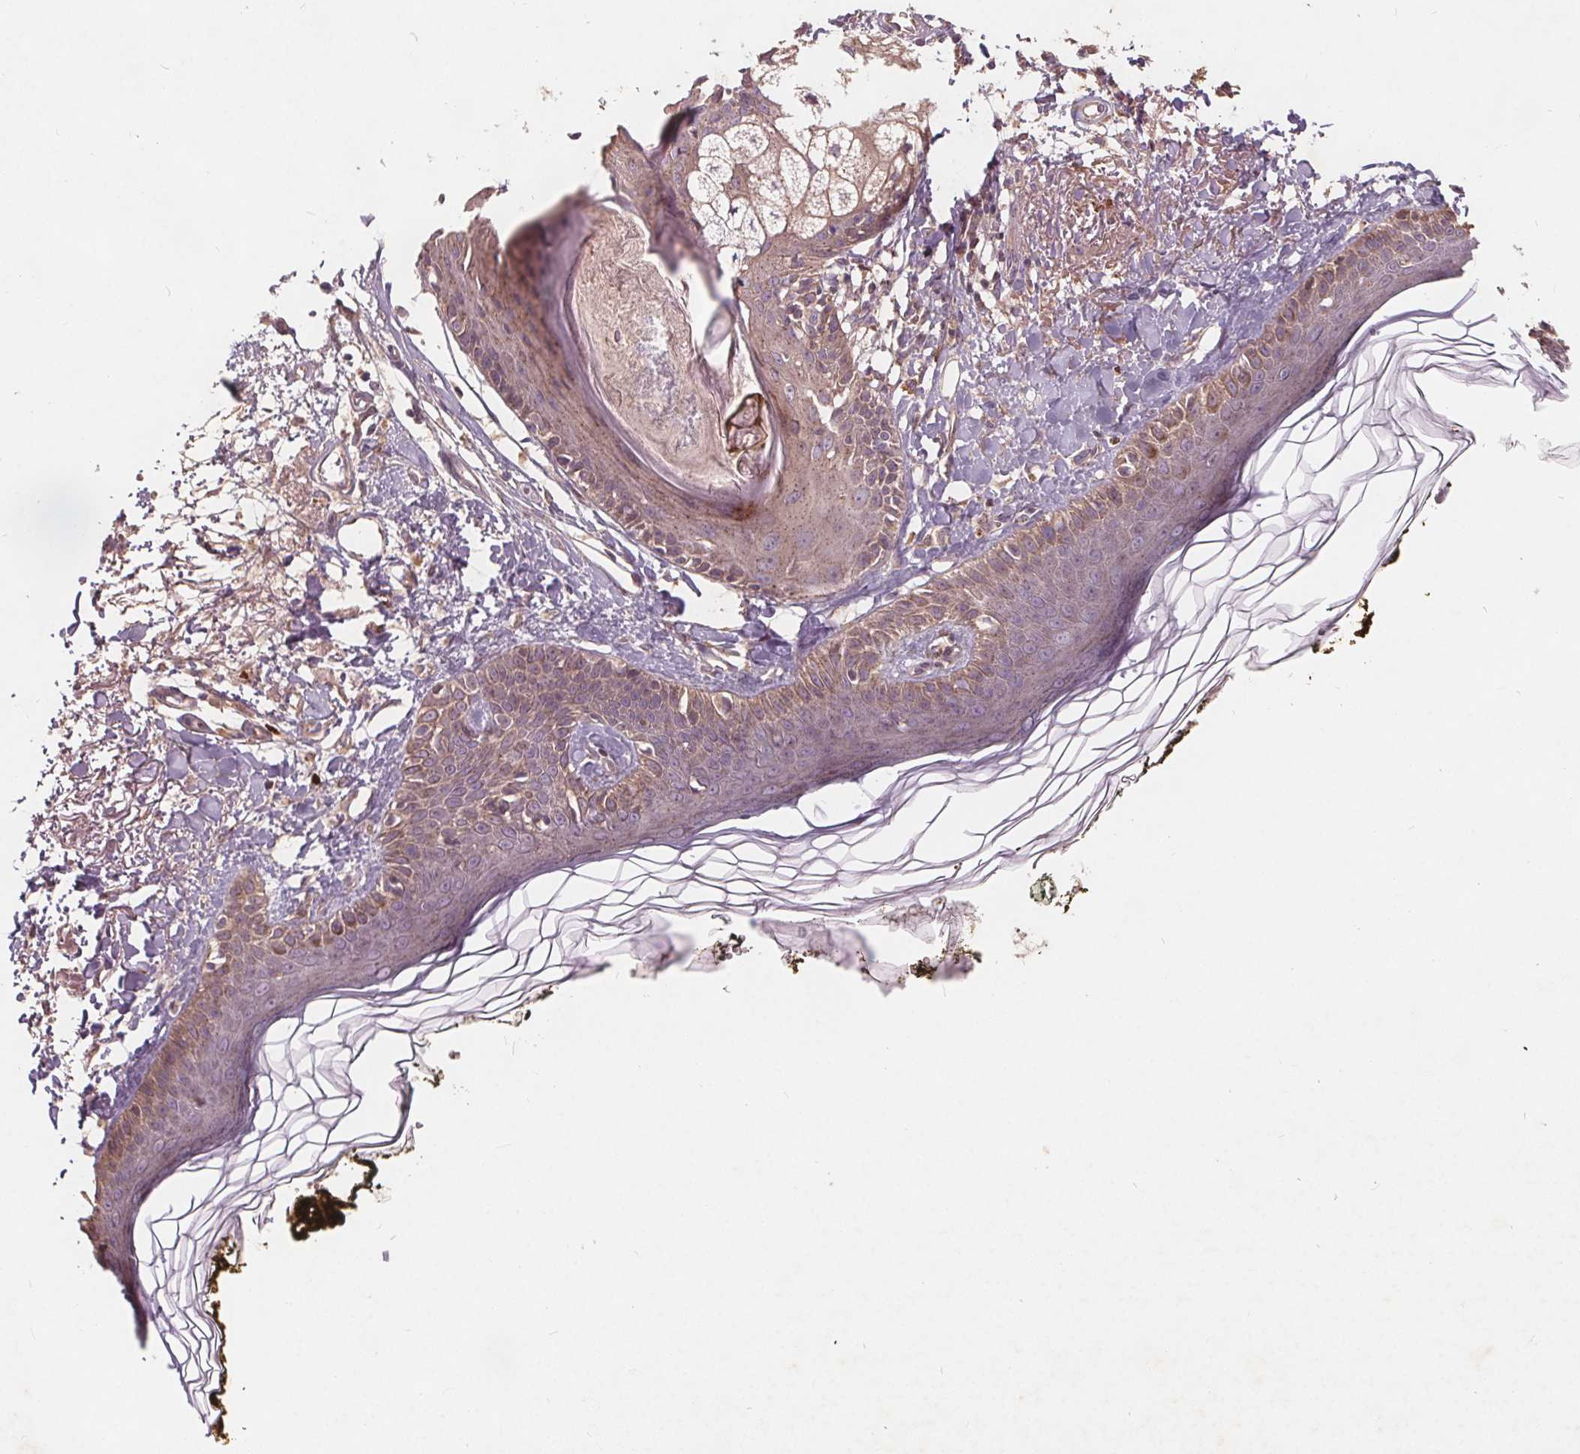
{"staining": {"intensity": "weak", "quantity": "25%-75%", "location": "cytoplasmic/membranous"}, "tissue": "skin", "cell_type": "Fibroblasts", "image_type": "normal", "snomed": [{"axis": "morphology", "description": "Normal tissue, NOS"}, {"axis": "topography", "description": "Skin"}], "caption": "Immunohistochemistry (IHC) (DAB (3,3'-diaminobenzidine)) staining of benign human skin shows weak cytoplasmic/membranous protein positivity in approximately 25%-75% of fibroblasts.", "gene": "CSNK1G2", "patient": {"sex": "male", "age": 76}}